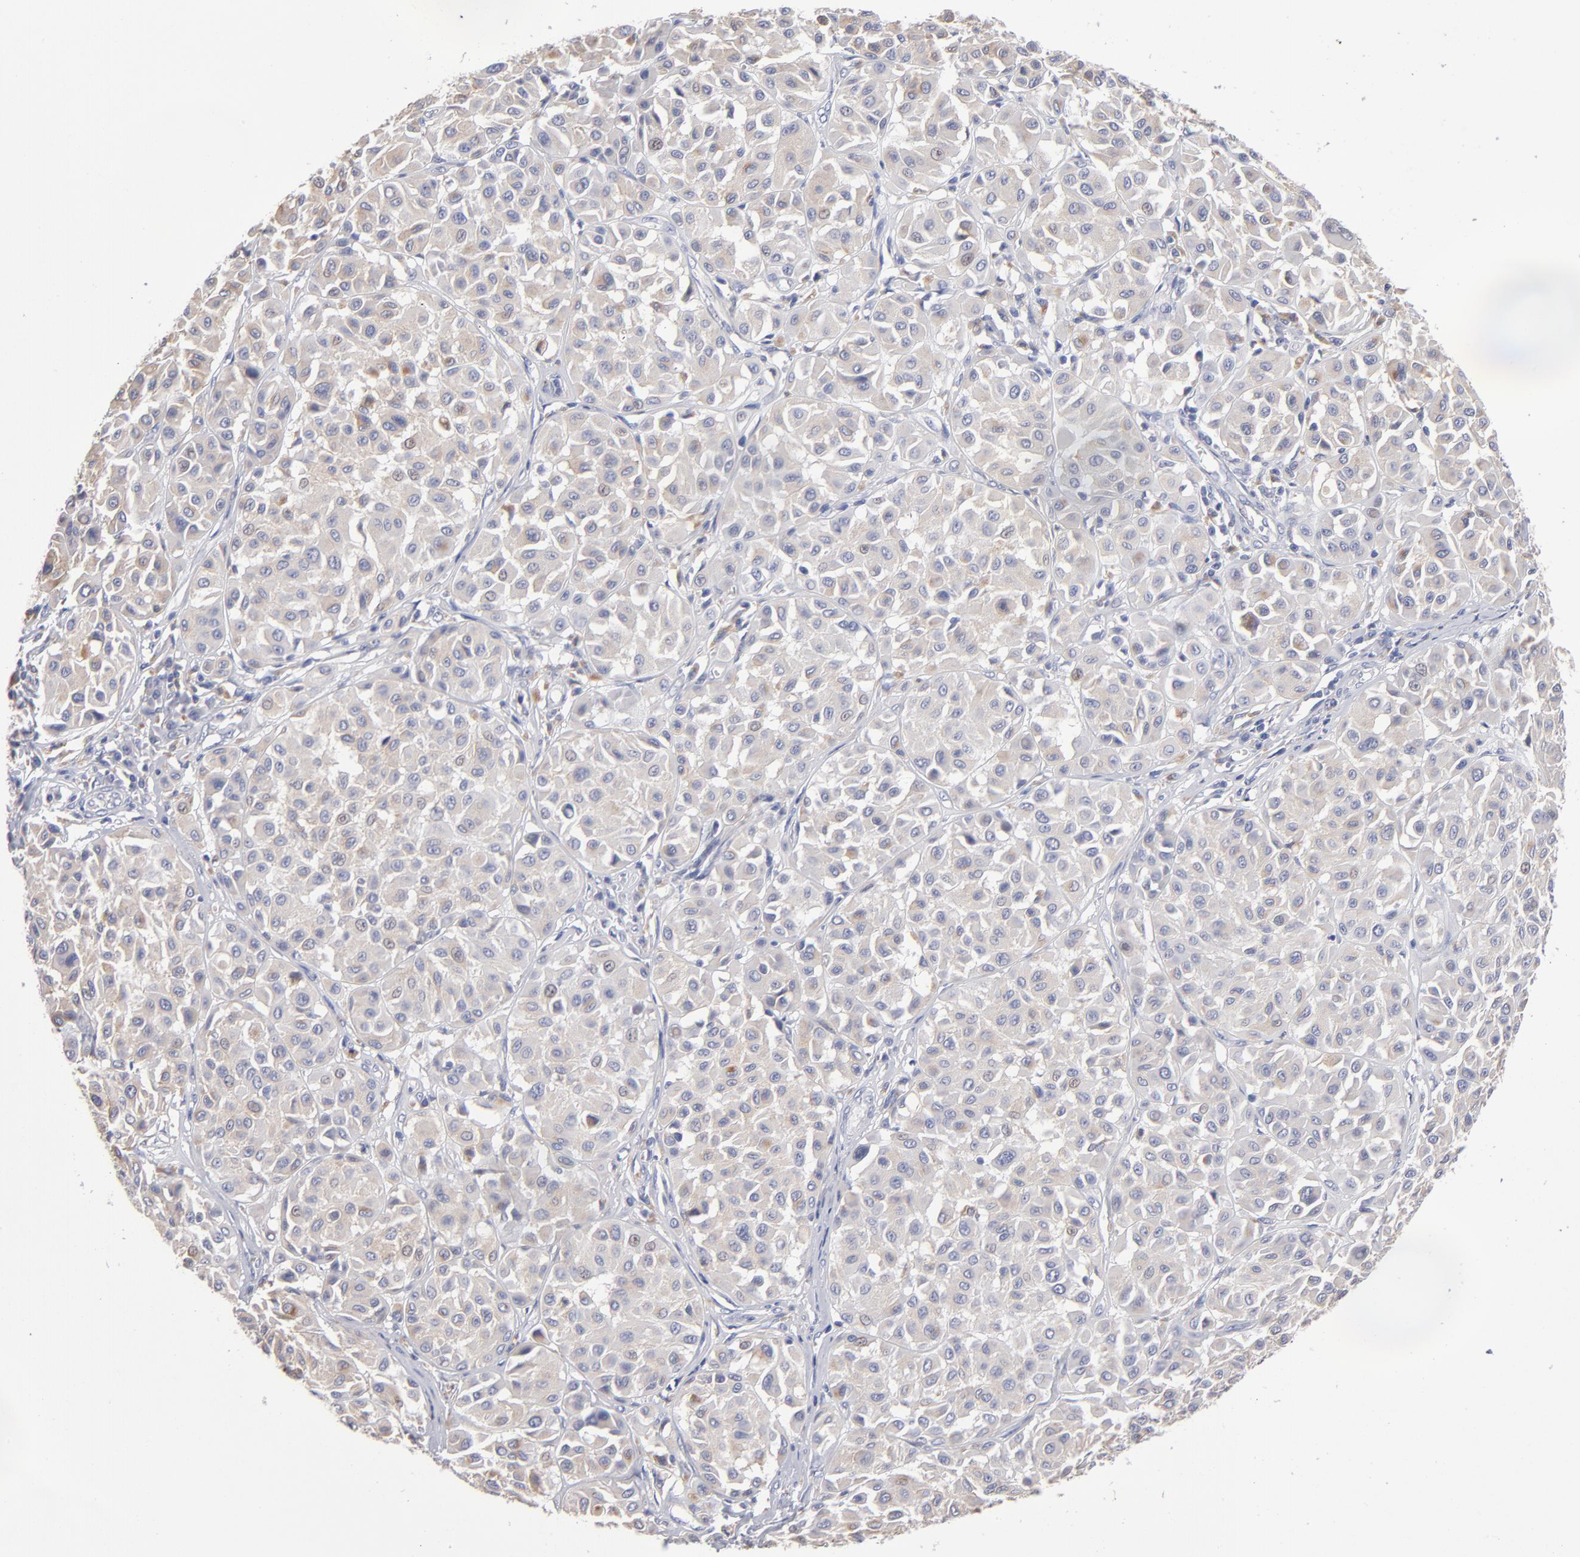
{"staining": {"intensity": "weak", "quantity": "25%-75%", "location": "cytoplasmic/membranous"}, "tissue": "melanoma", "cell_type": "Tumor cells", "image_type": "cancer", "snomed": [{"axis": "morphology", "description": "Malignant melanoma, Metastatic site"}, {"axis": "topography", "description": "Soft tissue"}], "caption": "Protein expression analysis of melanoma reveals weak cytoplasmic/membranous staining in about 25%-75% of tumor cells.", "gene": "RRAGB", "patient": {"sex": "male", "age": 41}}